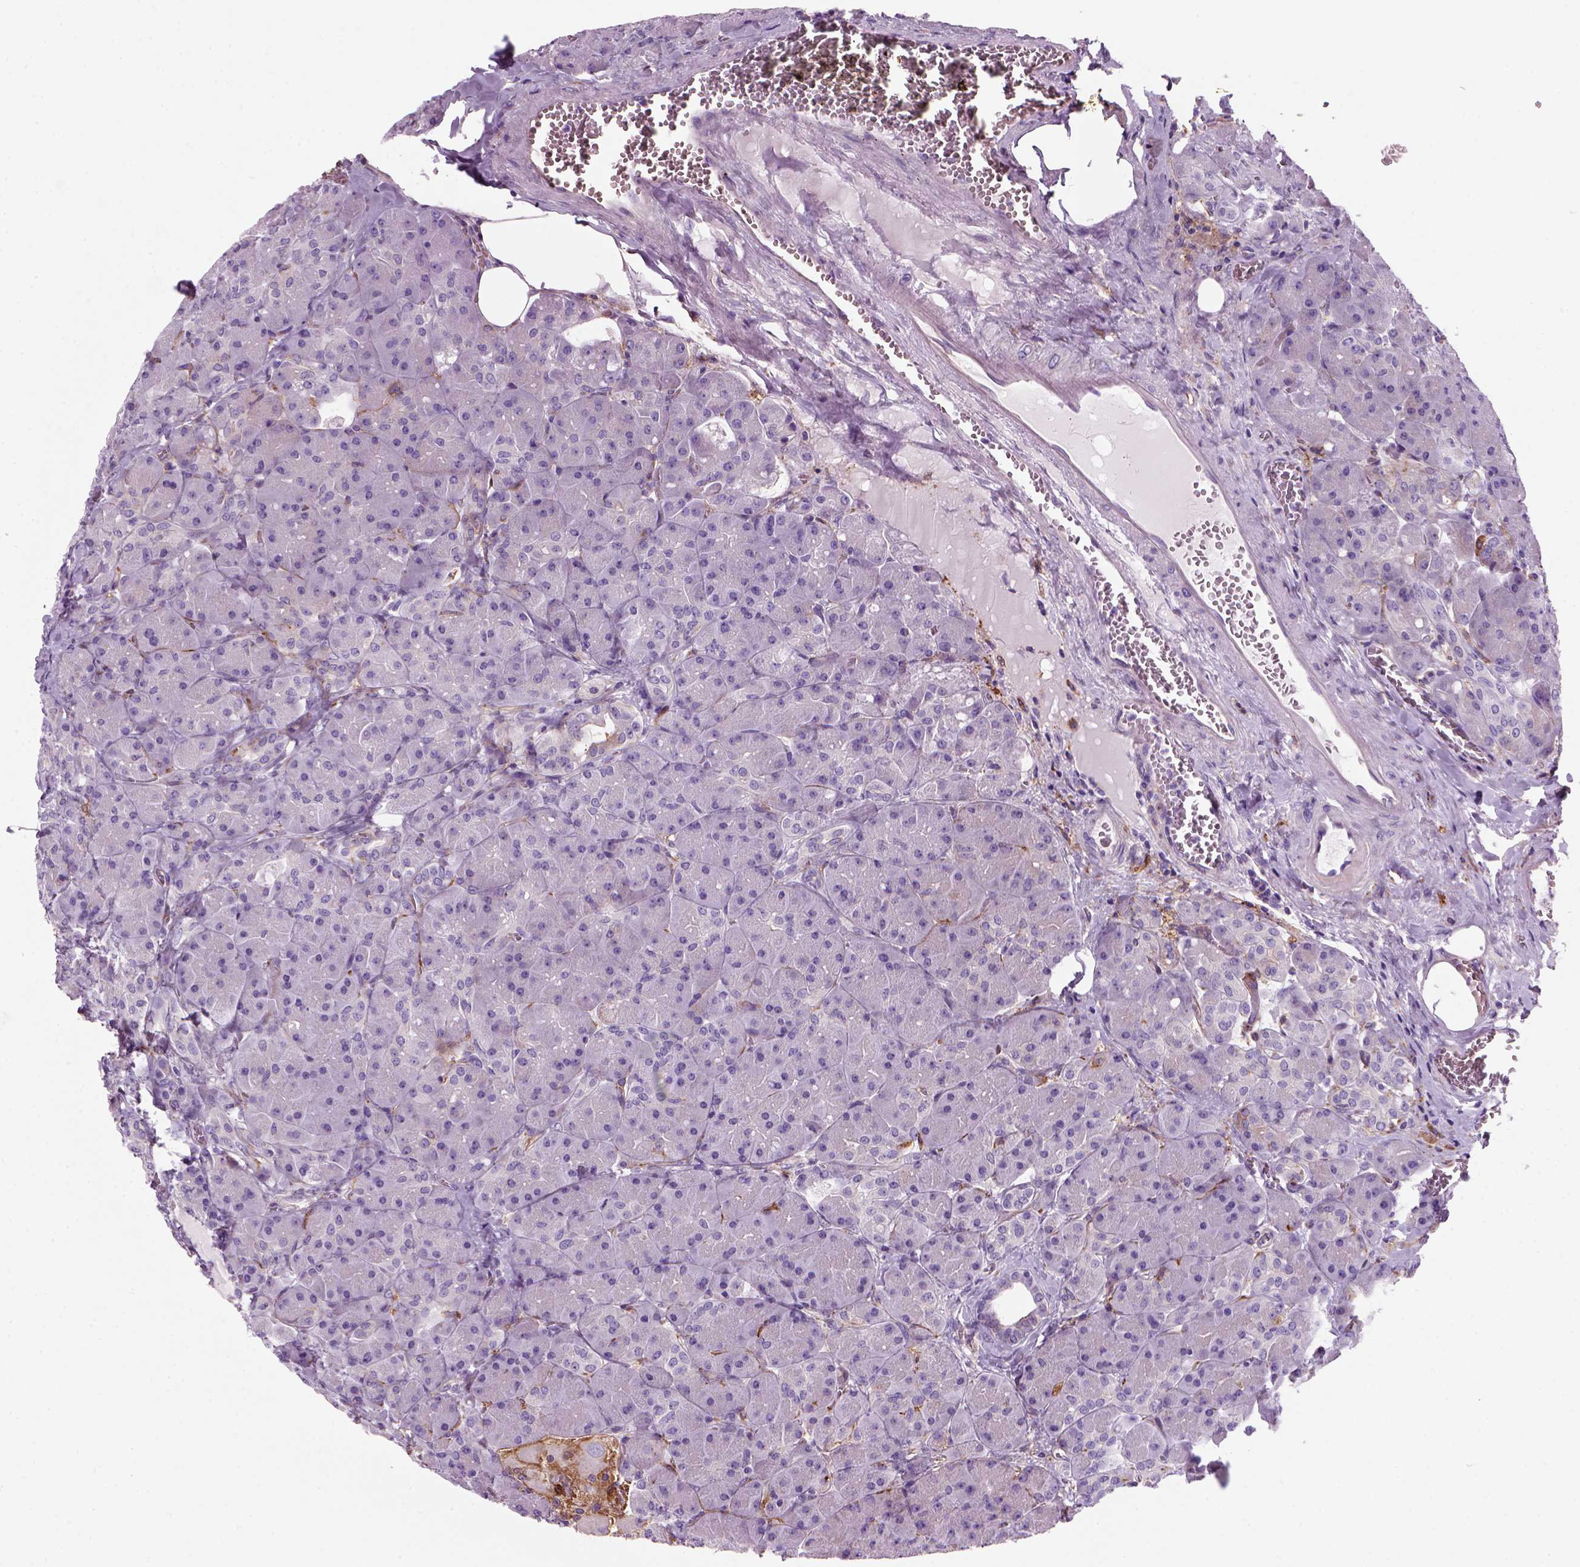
{"staining": {"intensity": "negative", "quantity": "none", "location": "none"}, "tissue": "pancreas", "cell_type": "Exocrine glandular cells", "image_type": "normal", "snomed": [{"axis": "morphology", "description": "Normal tissue, NOS"}, {"axis": "topography", "description": "Pancreas"}], "caption": "This photomicrograph is of benign pancreas stained with IHC to label a protein in brown with the nuclei are counter-stained blue. There is no positivity in exocrine glandular cells. (DAB immunohistochemistry (IHC), high magnification).", "gene": "MARCKS", "patient": {"sex": "male", "age": 55}}